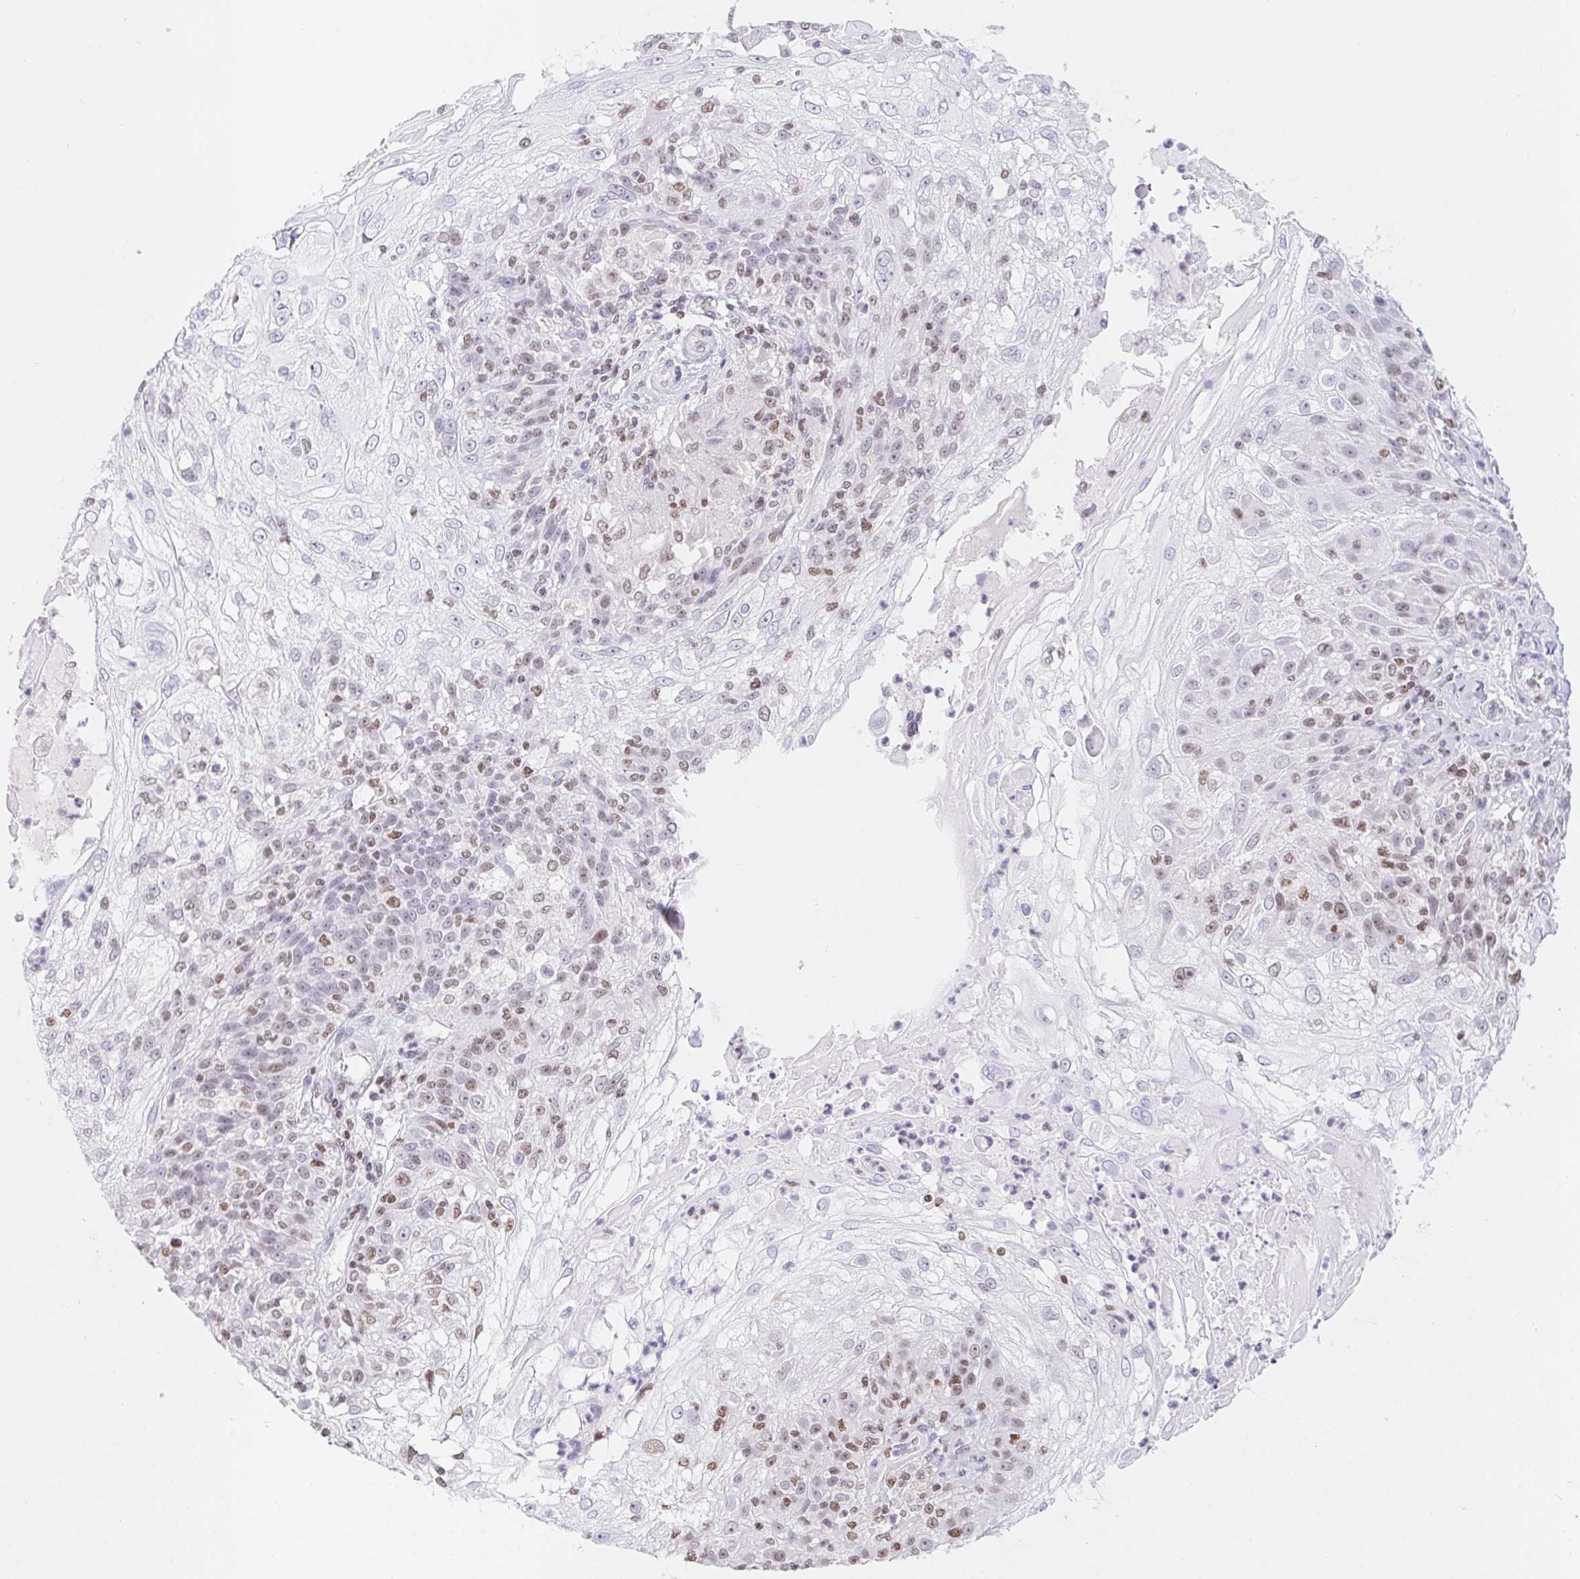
{"staining": {"intensity": "moderate", "quantity": "<25%", "location": "nuclear"}, "tissue": "skin cancer", "cell_type": "Tumor cells", "image_type": "cancer", "snomed": [{"axis": "morphology", "description": "Normal tissue, NOS"}, {"axis": "morphology", "description": "Squamous cell carcinoma, NOS"}, {"axis": "topography", "description": "Skin"}], "caption": "Immunohistochemistry histopathology image of human skin cancer (squamous cell carcinoma) stained for a protein (brown), which shows low levels of moderate nuclear positivity in approximately <25% of tumor cells.", "gene": "POLD3", "patient": {"sex": "female", "age": 83}}